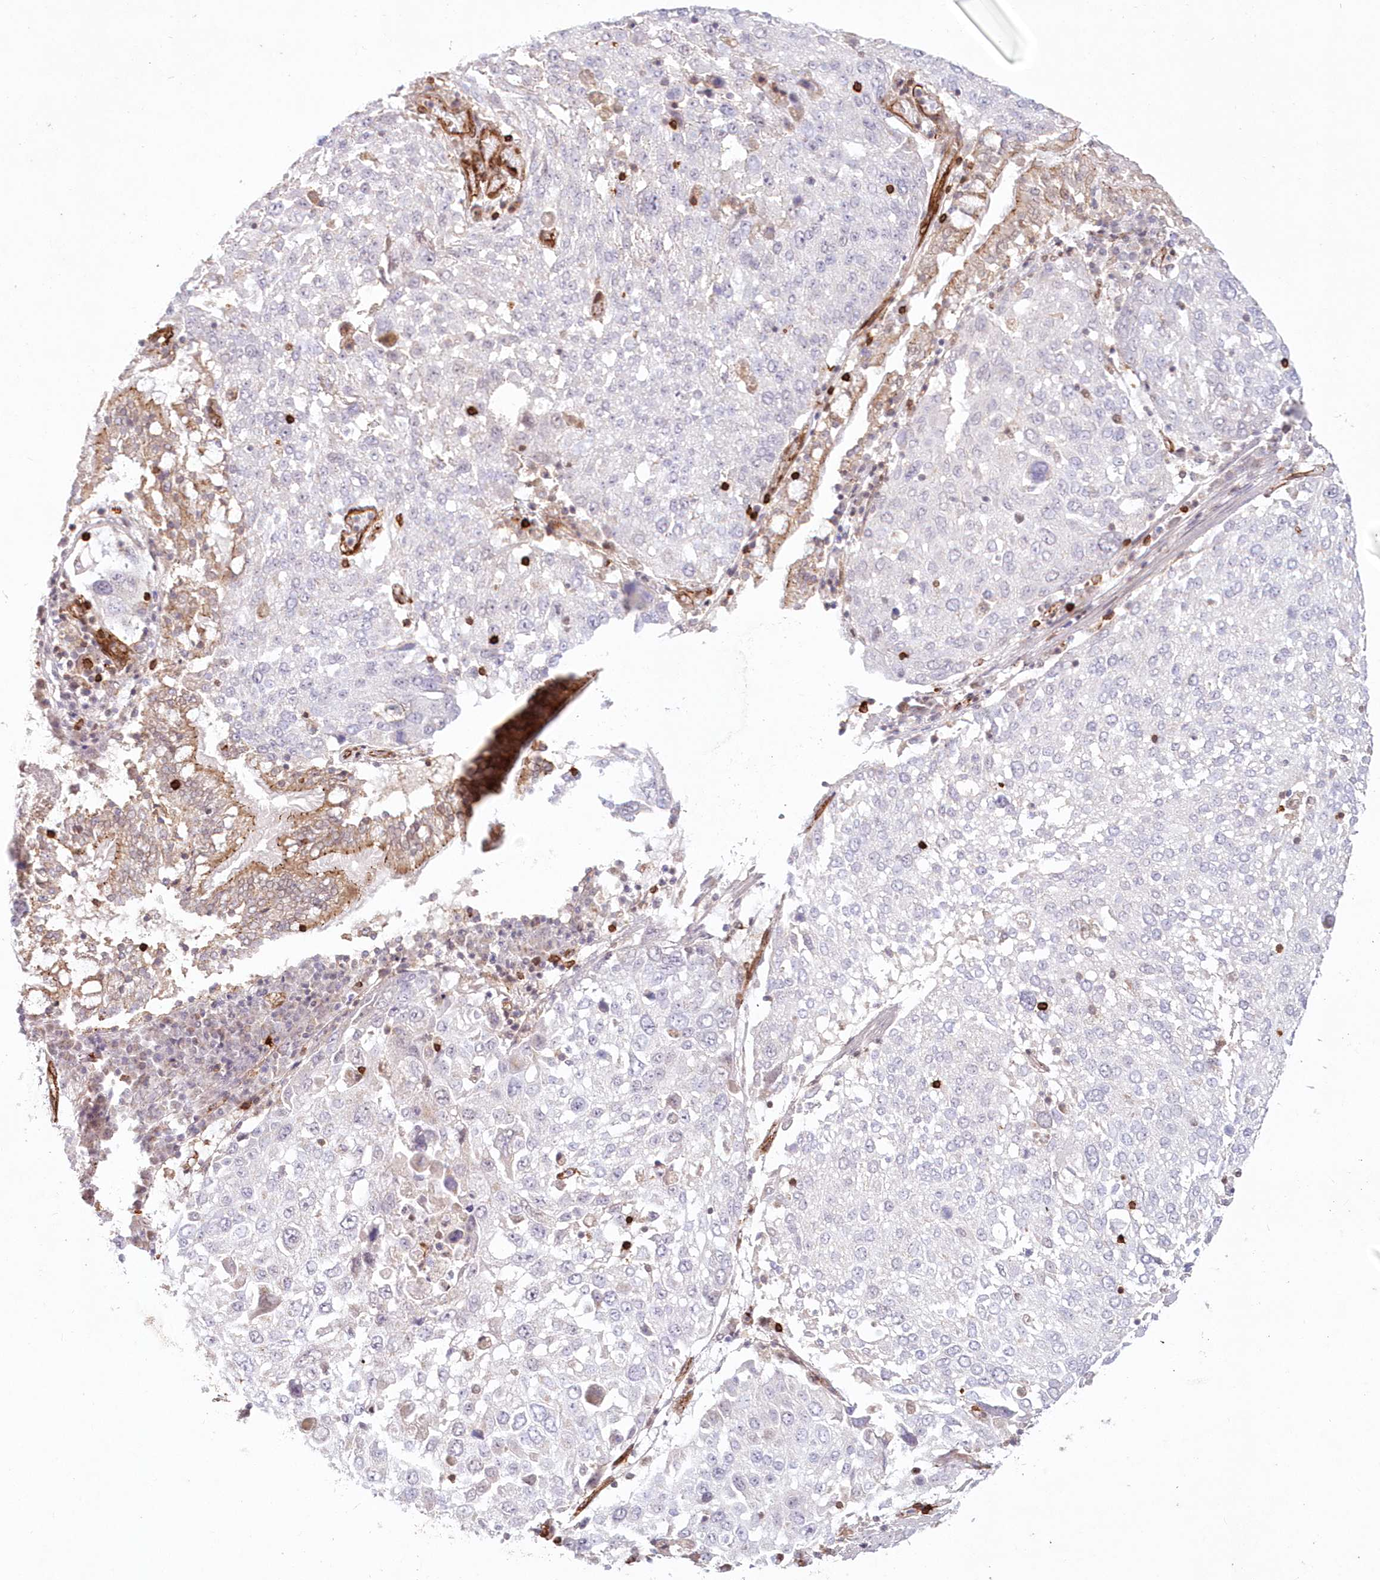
{"staining": {"intensity": "negative", "quantity": "none", "location": "none"}, "tissue": "lung cancer", "cell_type": "Tumor cells", "image_type": "cancer", "snomed": [{"axis": "morphology", "description": "Squamous cell carcinoma, NOS"}, {"axis": "topography", "description": "Lung"}], "caption": "This image is of lung cancer stained with immunohistochemistry (IHC) to label a protein in brown with the nuclei are counter-stained blue. There is no staining in tumor cells. (DAB (3,3'-diaminobenzidine) IHC visualized using brightfield microscopy, high magnification).", "gene": "AFAP1L2", "patient": {"sex": "male", "age": 65}}